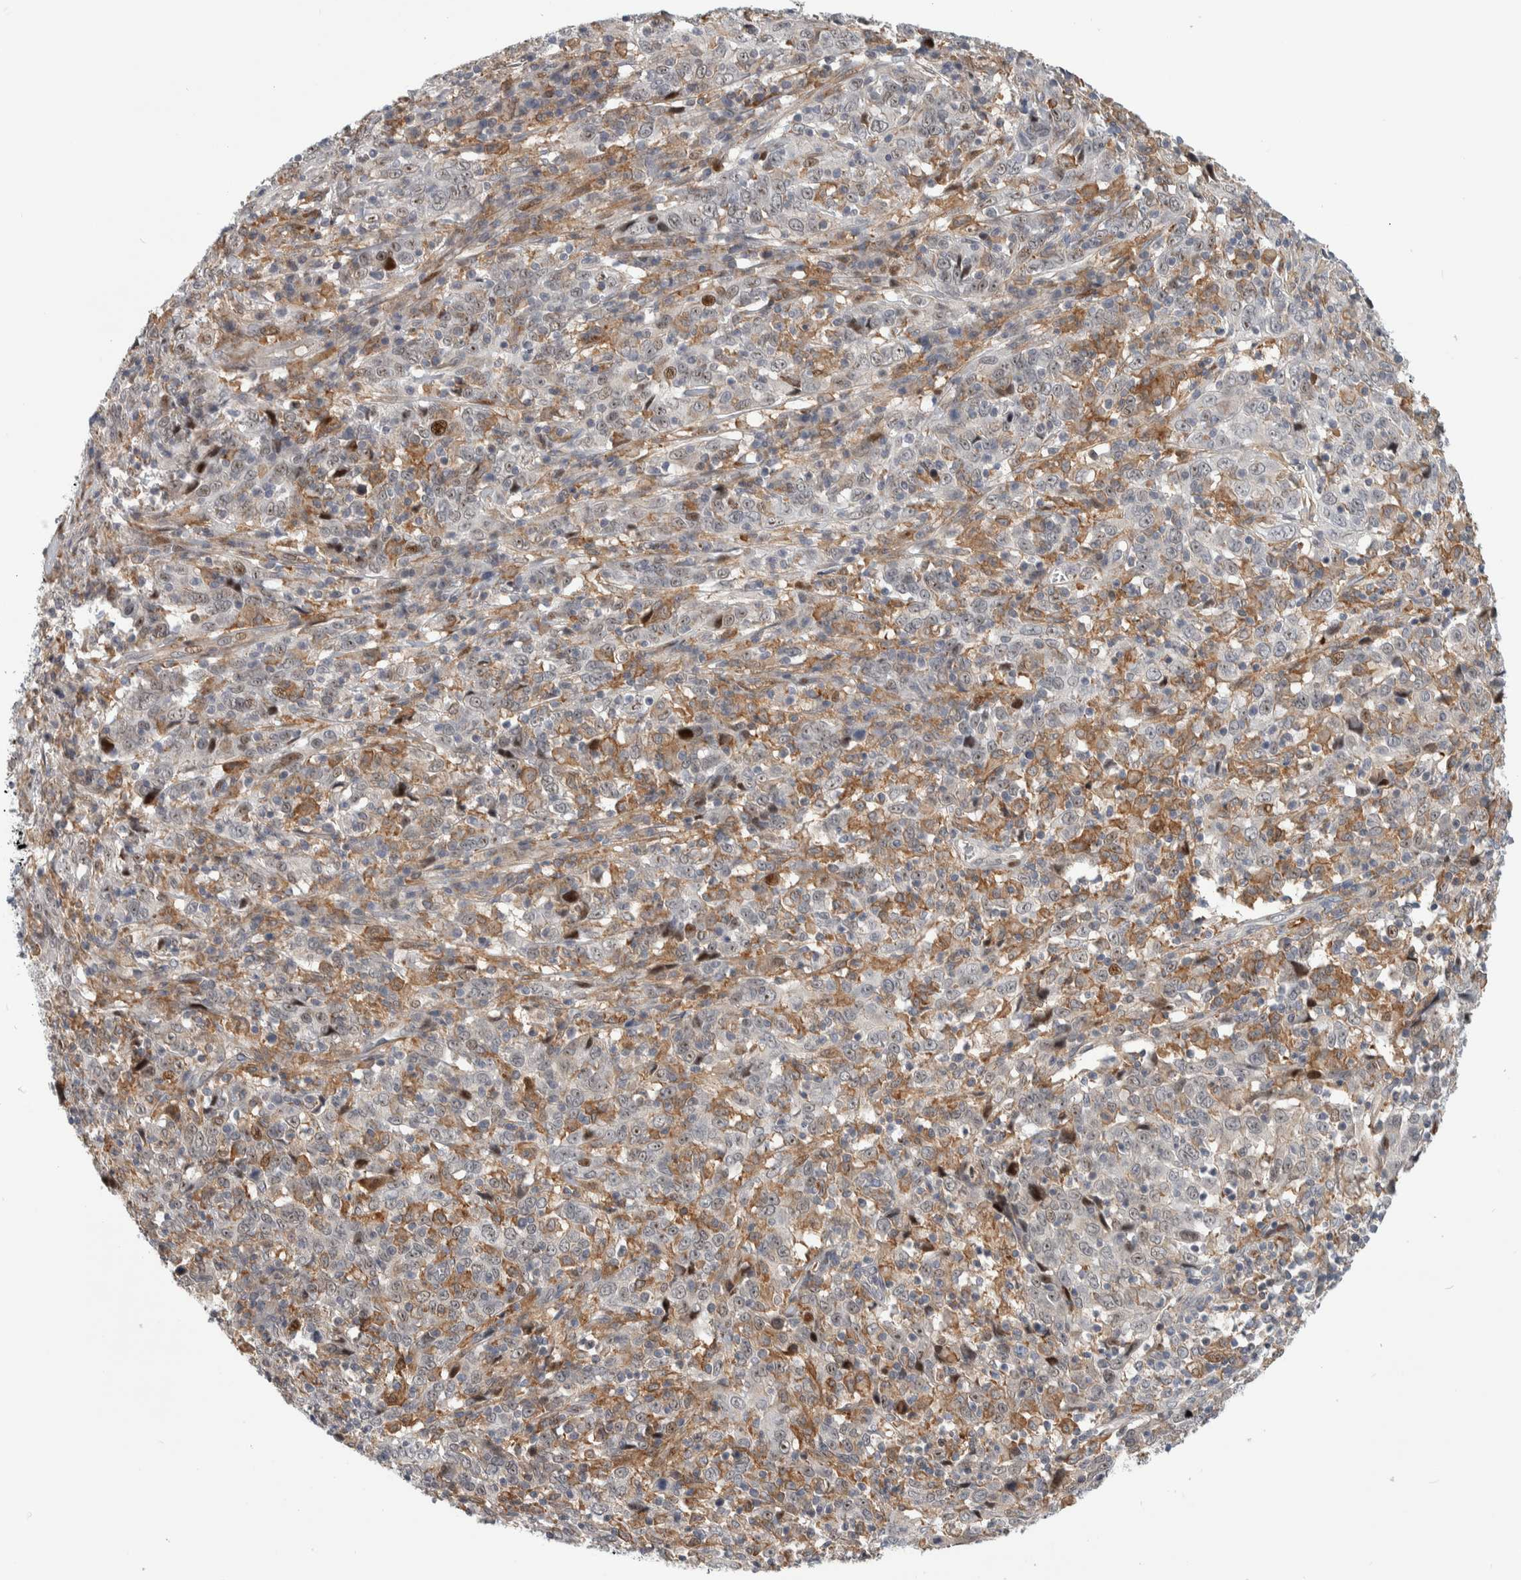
{"staining": {"intensity": "weak", "quantity": "25%-75%", "location": "nuclear"}, "tissue": "cervical cancer", "cell_type": "Tumor cells", "image_type": "cancer", "snomed": [{"axis": "morphology", "description": "Squamous cell carcinoma, NOS"}, {"axis": "topography", "description": "Cervix"}], "caption": "IHC (DAB) staining of human cervical squamous cell carcinoma reveals weak nuclear protein staining in approximately 25%-75% of tumor cells.", "gene": "MSL1", "patient": {"sex": "female", "age": 46}}